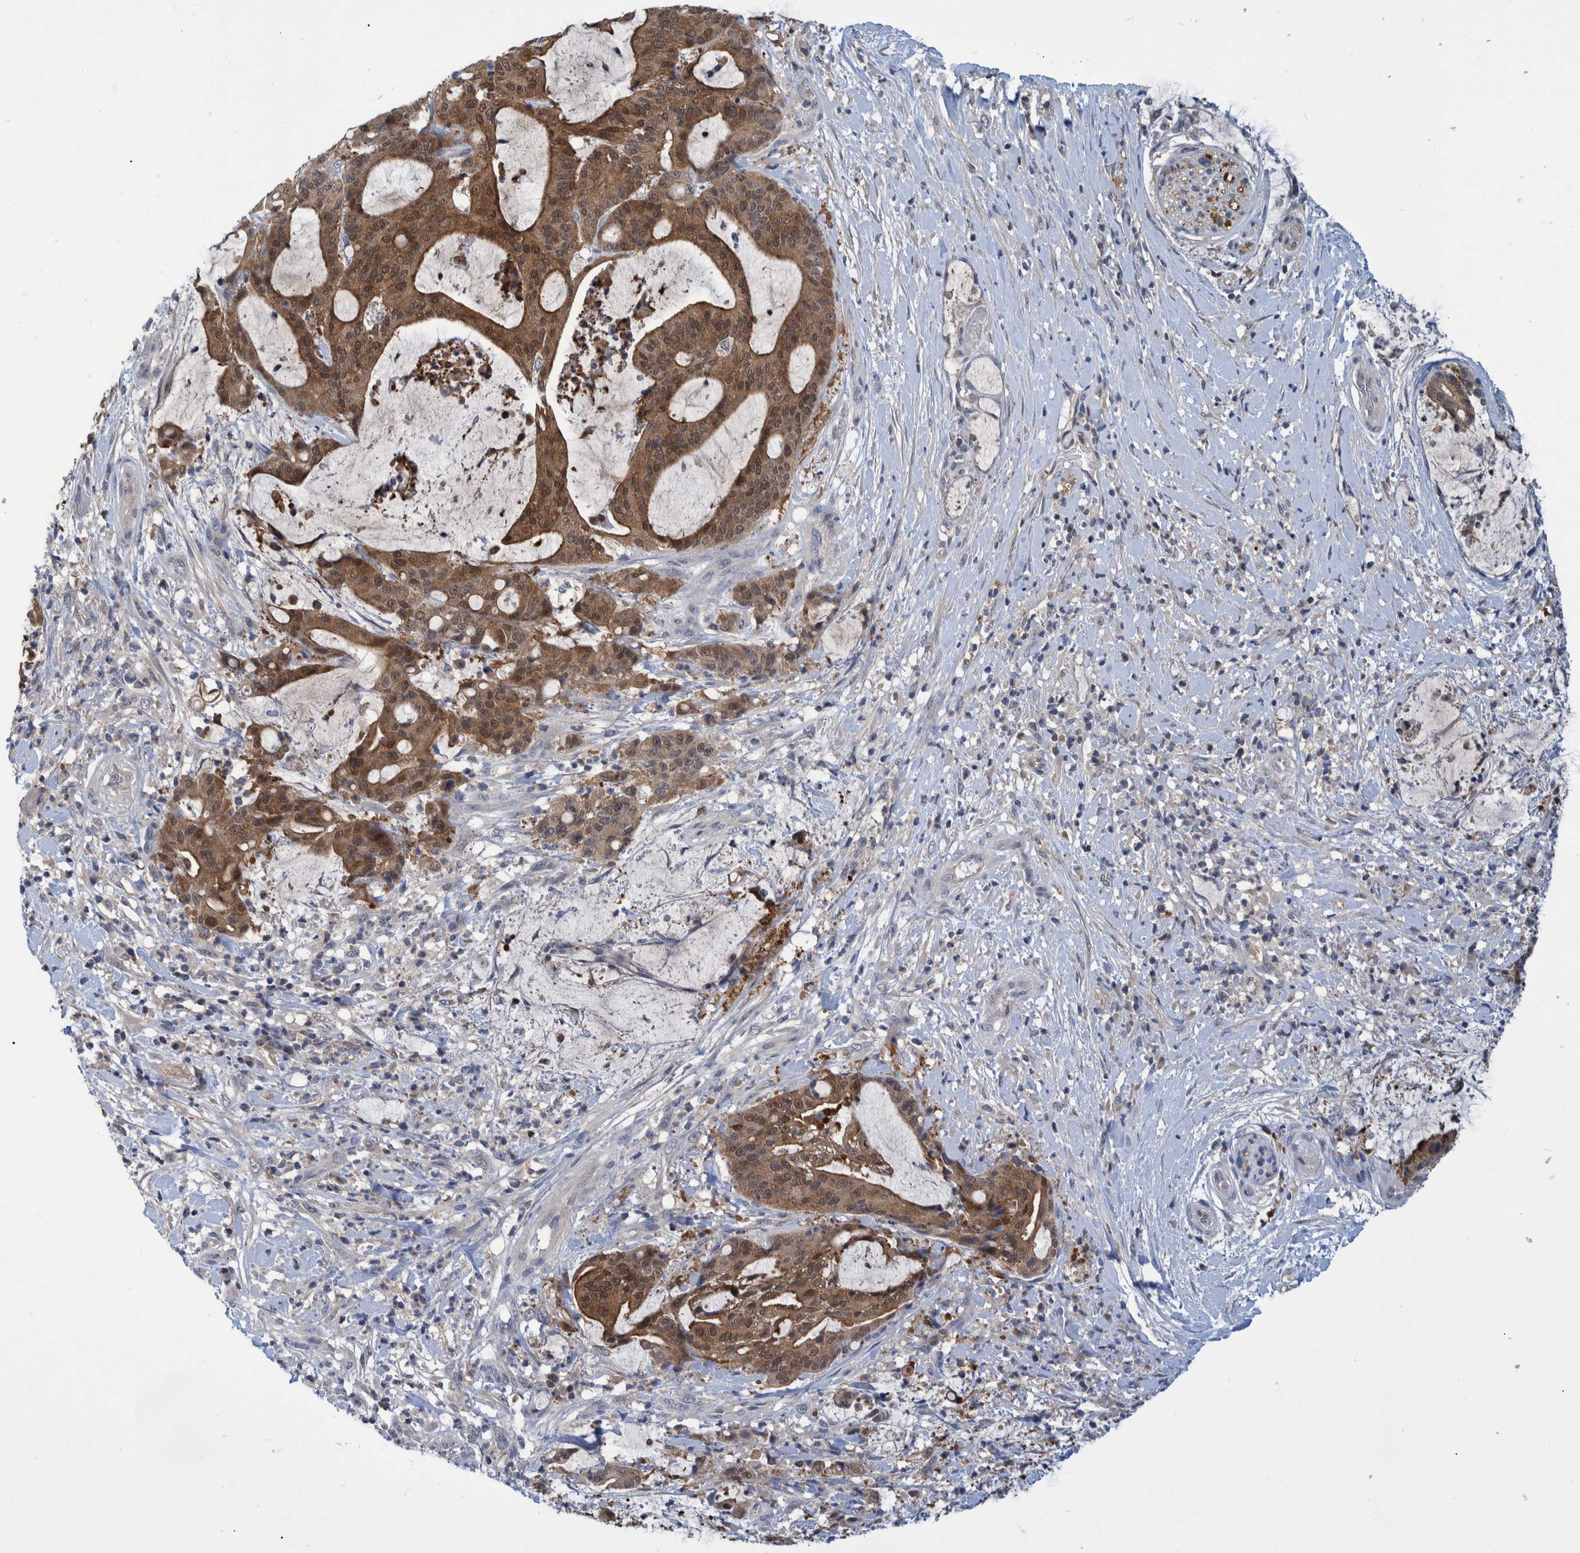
{"staining": {"intensity": "moderate", "quantity": ">75%", "location": "cytoplasmic/membranous"}, "tissue": "liver cancer", "cell_type": "Tumor cells", "image_type": "cancer", "snomed": [{"axis": "morphology", "description": "Normal tissue, NOS"}, {"axis": "morphology", "description": "Cholangiocarcinoma"}, {"axis": "topography", "description": "Liver"}, {"axis": "topography", "description": "Peripheral nerve tissue"}], "caption": "Moderate cytoplasmic/membranous positivity is present in approximately >75% of tumor cells in cholangiocarcinoma (liver).", "gene": "PCYT2", "patient": {"sex": "female", "age": 73}}